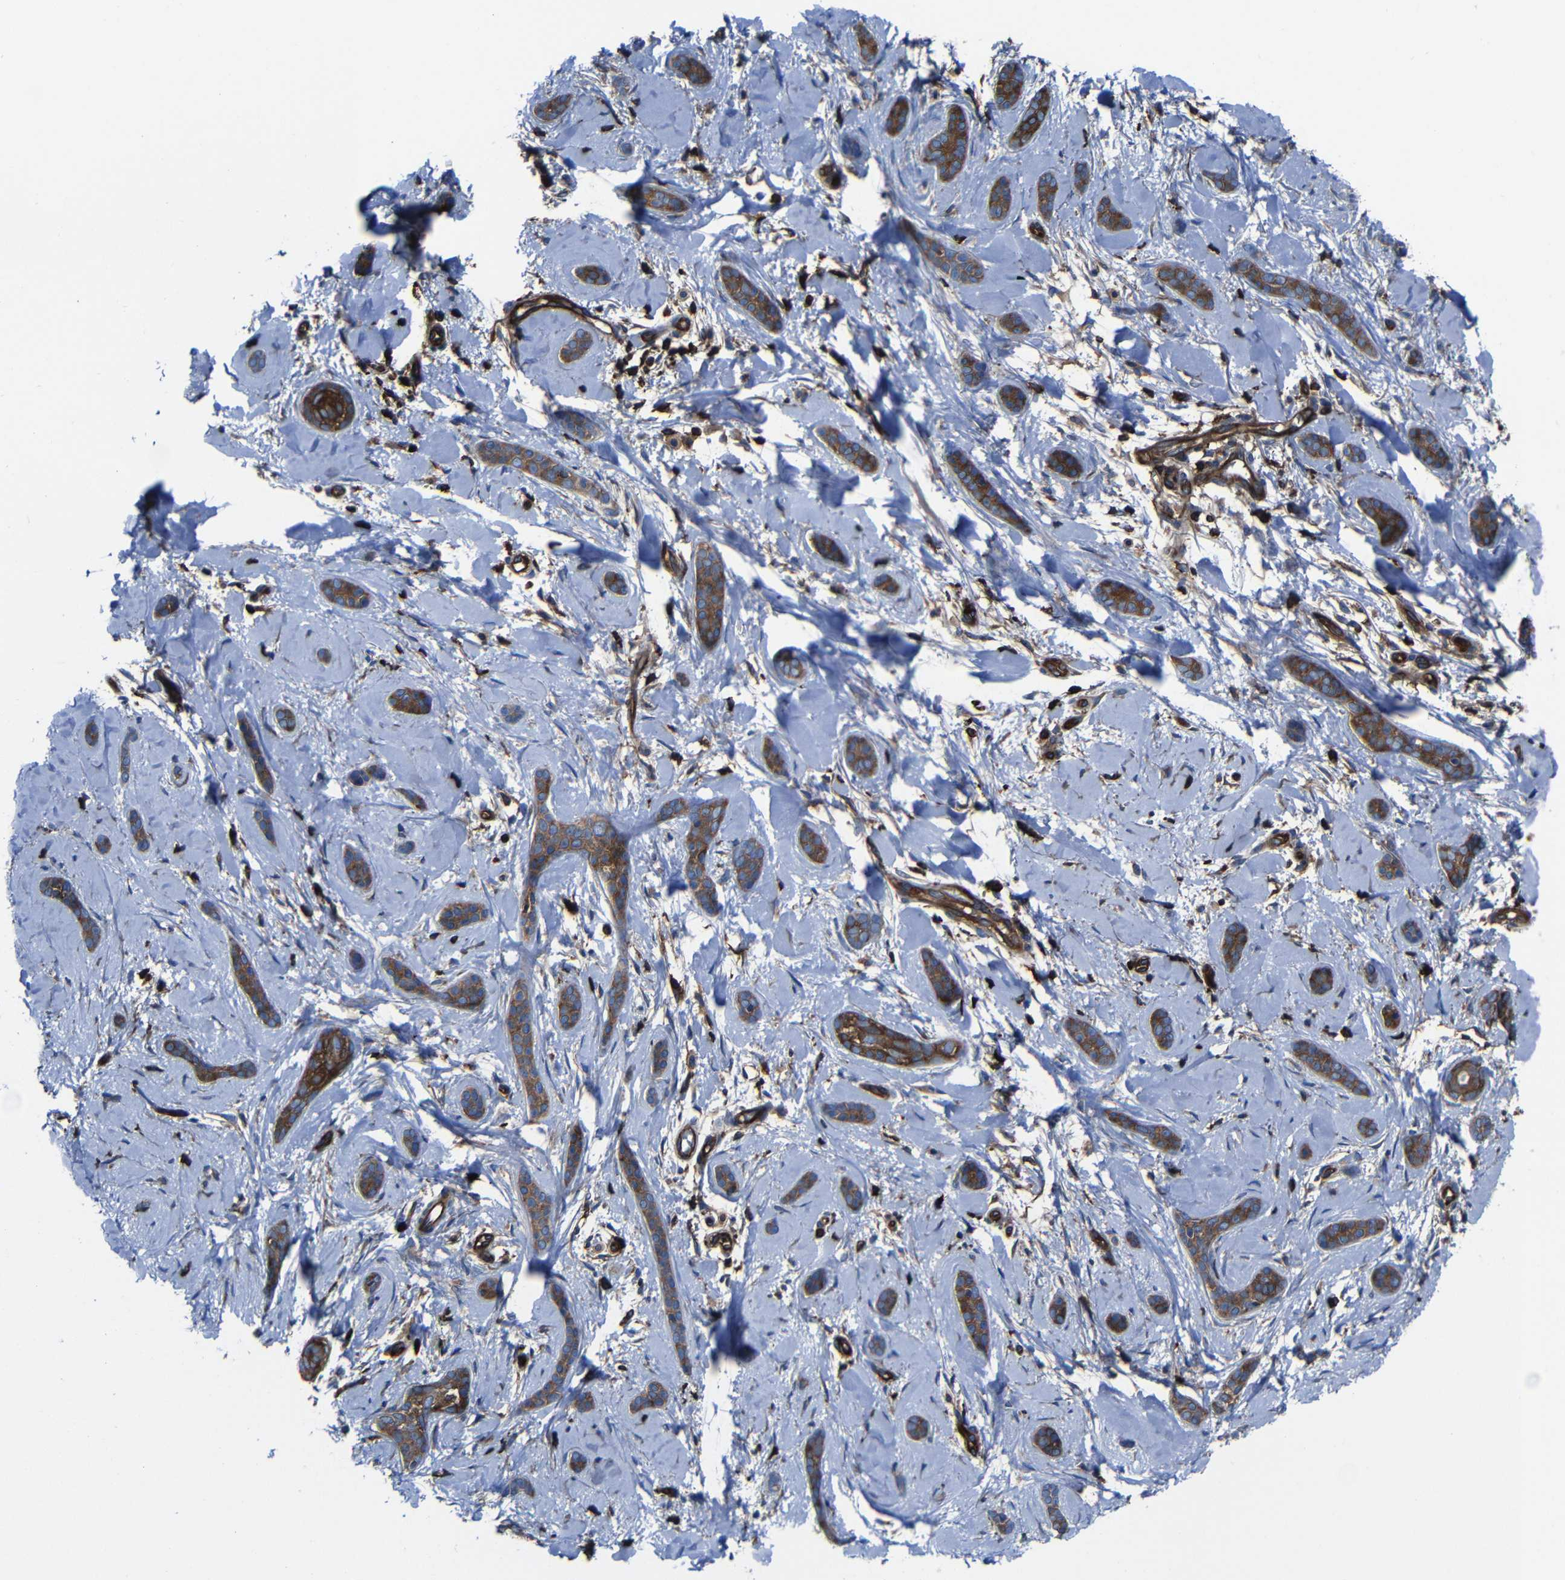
{"staining": {"intensity": "strong", "quantity": ">75%", "location": "cytoplasmic/membranous"}, "tissue": "skin cancer", "cell_type": "Tumor cells", "image_type": "cancer", "snomed": [{"axis": "morphology", "description": "Basal cell carcinoma"}, {"axis": "morphology", "description": "Adnexal tumor, benign"}, {"axis": "topography", "description": "Skin"}], "caption": "About >75% of tumor cells in skin benign adnexal tumor demonstrate strong cytoplasmic/membranous protein positivity as visualized by brown immunohistochemical staining.", "gene": "ARHGEF1", "patient": {"sex": "female", "age": 42}}